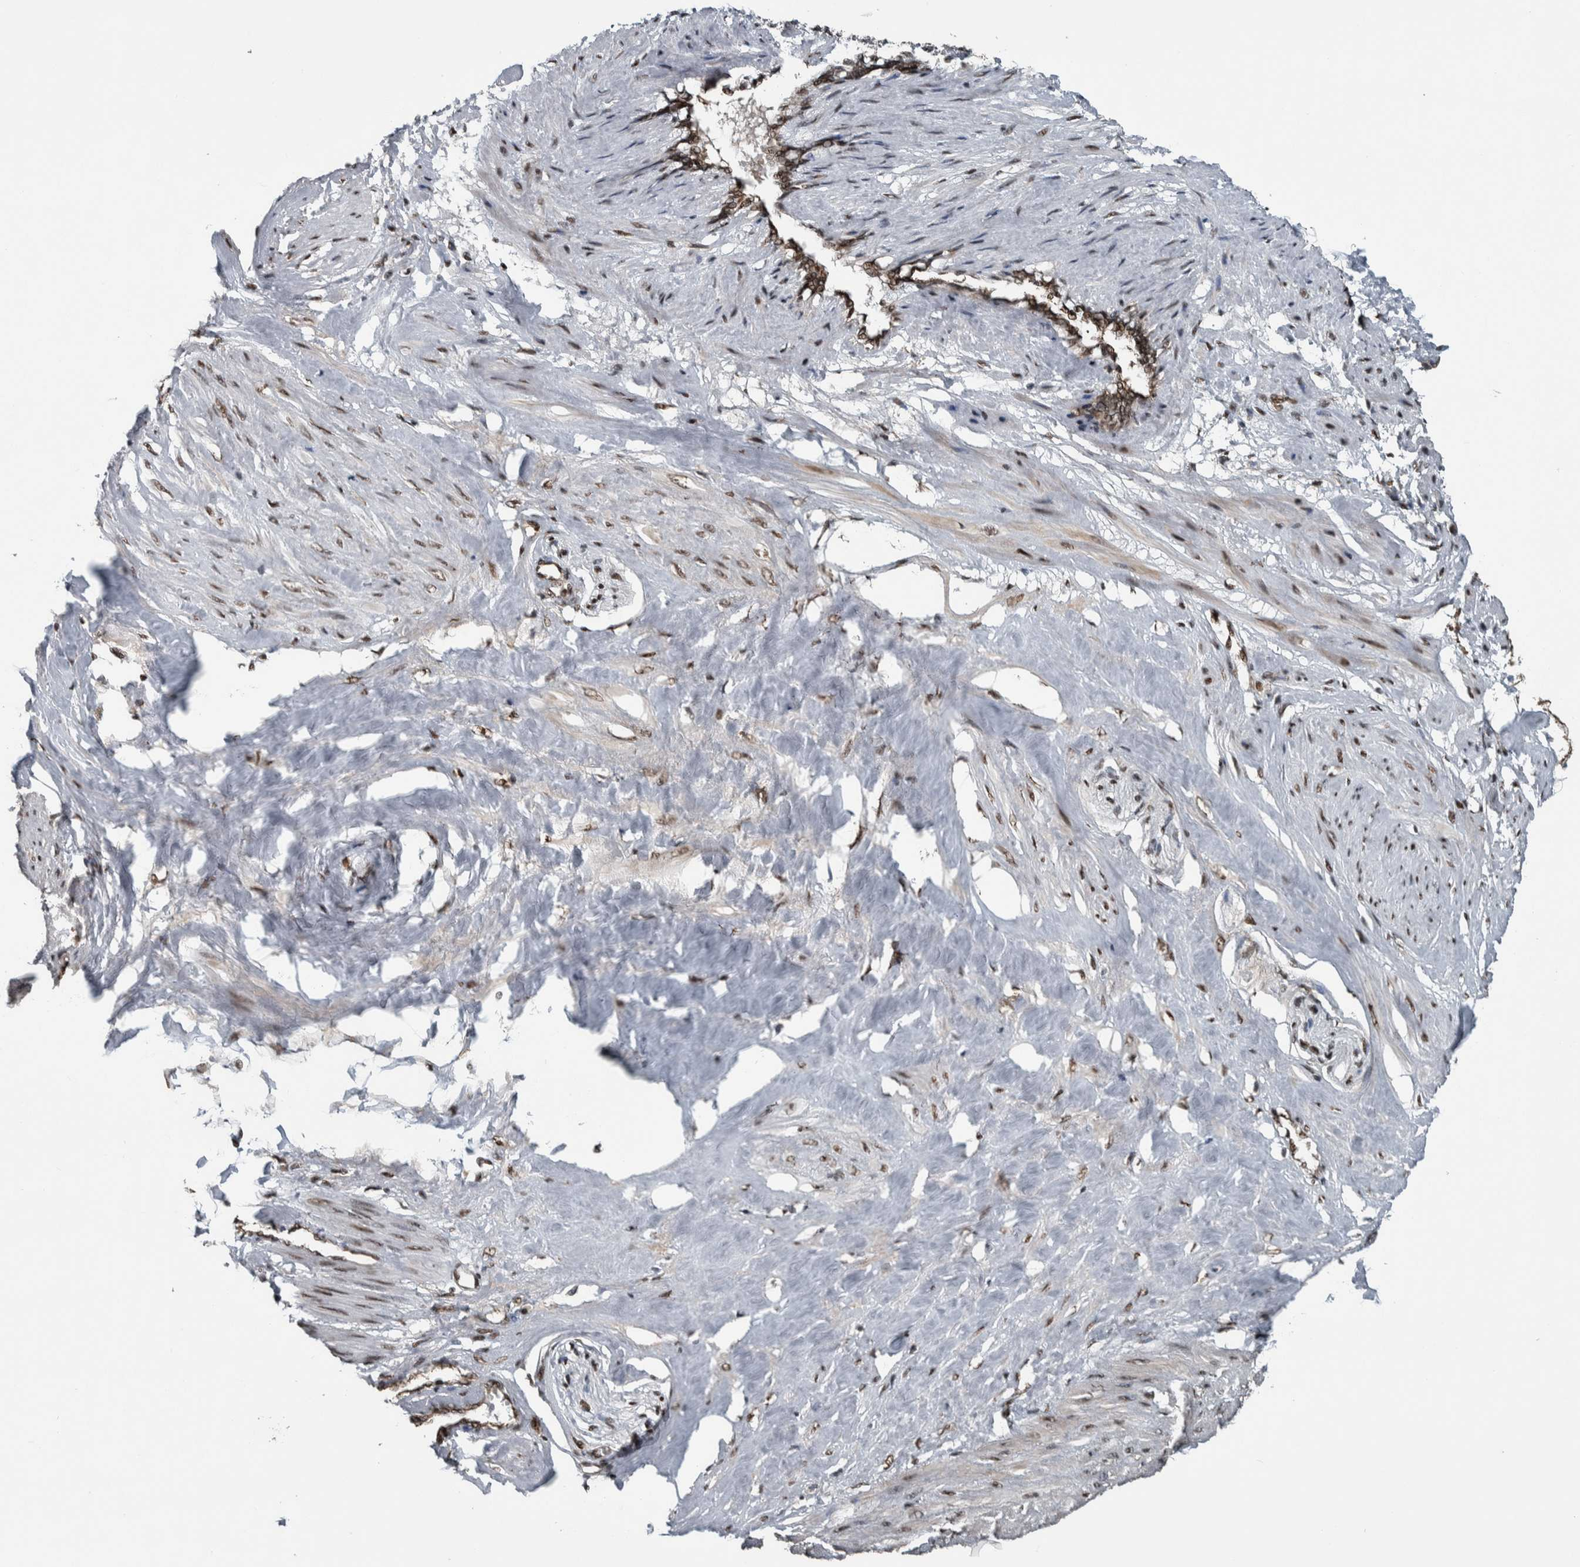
{"staining": {"intensity": "strong", "quantity": ">75%", "location": "nuclear"}, "tissue": "smooth muscle", "cell_type": "Smooth muscle cells", "image_type": "normal", "snomed": [{"axis": "morphology", "description": "Normal tissue, NOS"}, {"axis": "topography", "description": "Endometrium"}], "caption": "A high-resolution histopathology image shows IHC staining of benign smooth muscle, which exhibits strong nuclear positivity in about >75% of smooth muscle cells.", "gene": "FAM135B", "patient": {"sex": "female", "age": 33}}